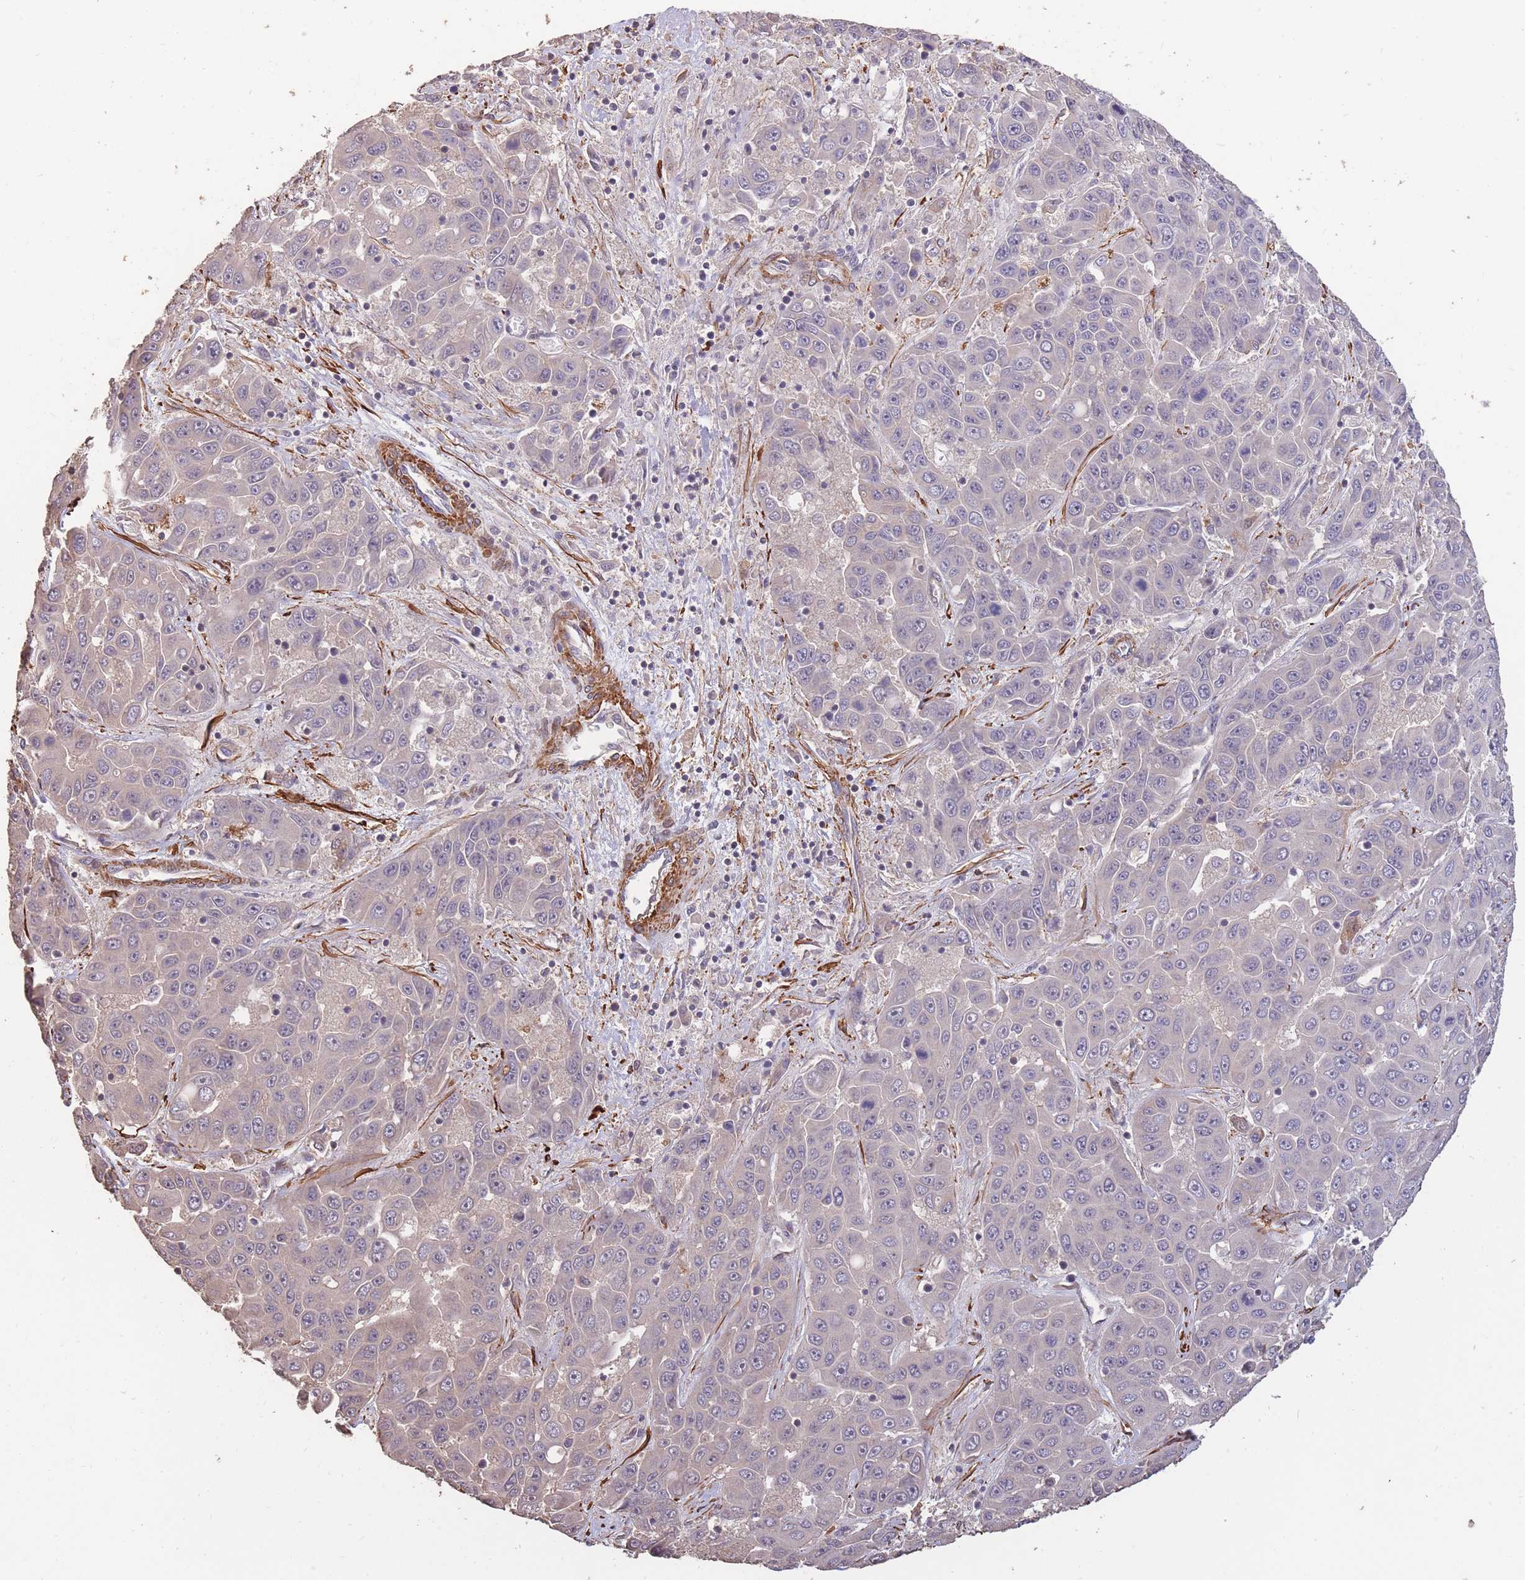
{"staining": {"intensity": "negative", "quantity": "none", "location": "none"}, "tissue": "liver cancer", "cell_type": "Tumor cells", "image_type": "cancer", "snomed": [{"axis": "morphology", "description": "Cholangiocarcinoma"}, {"axis": "topography", "description": "Liver"}], "caption": "DAB immunohistochemical staining of human cholangiocarcinoma (liver) exhibits no significant expression in tumor cells.", "gene": "NLRC4", "patient": {"sex": "female", "age": 52}}